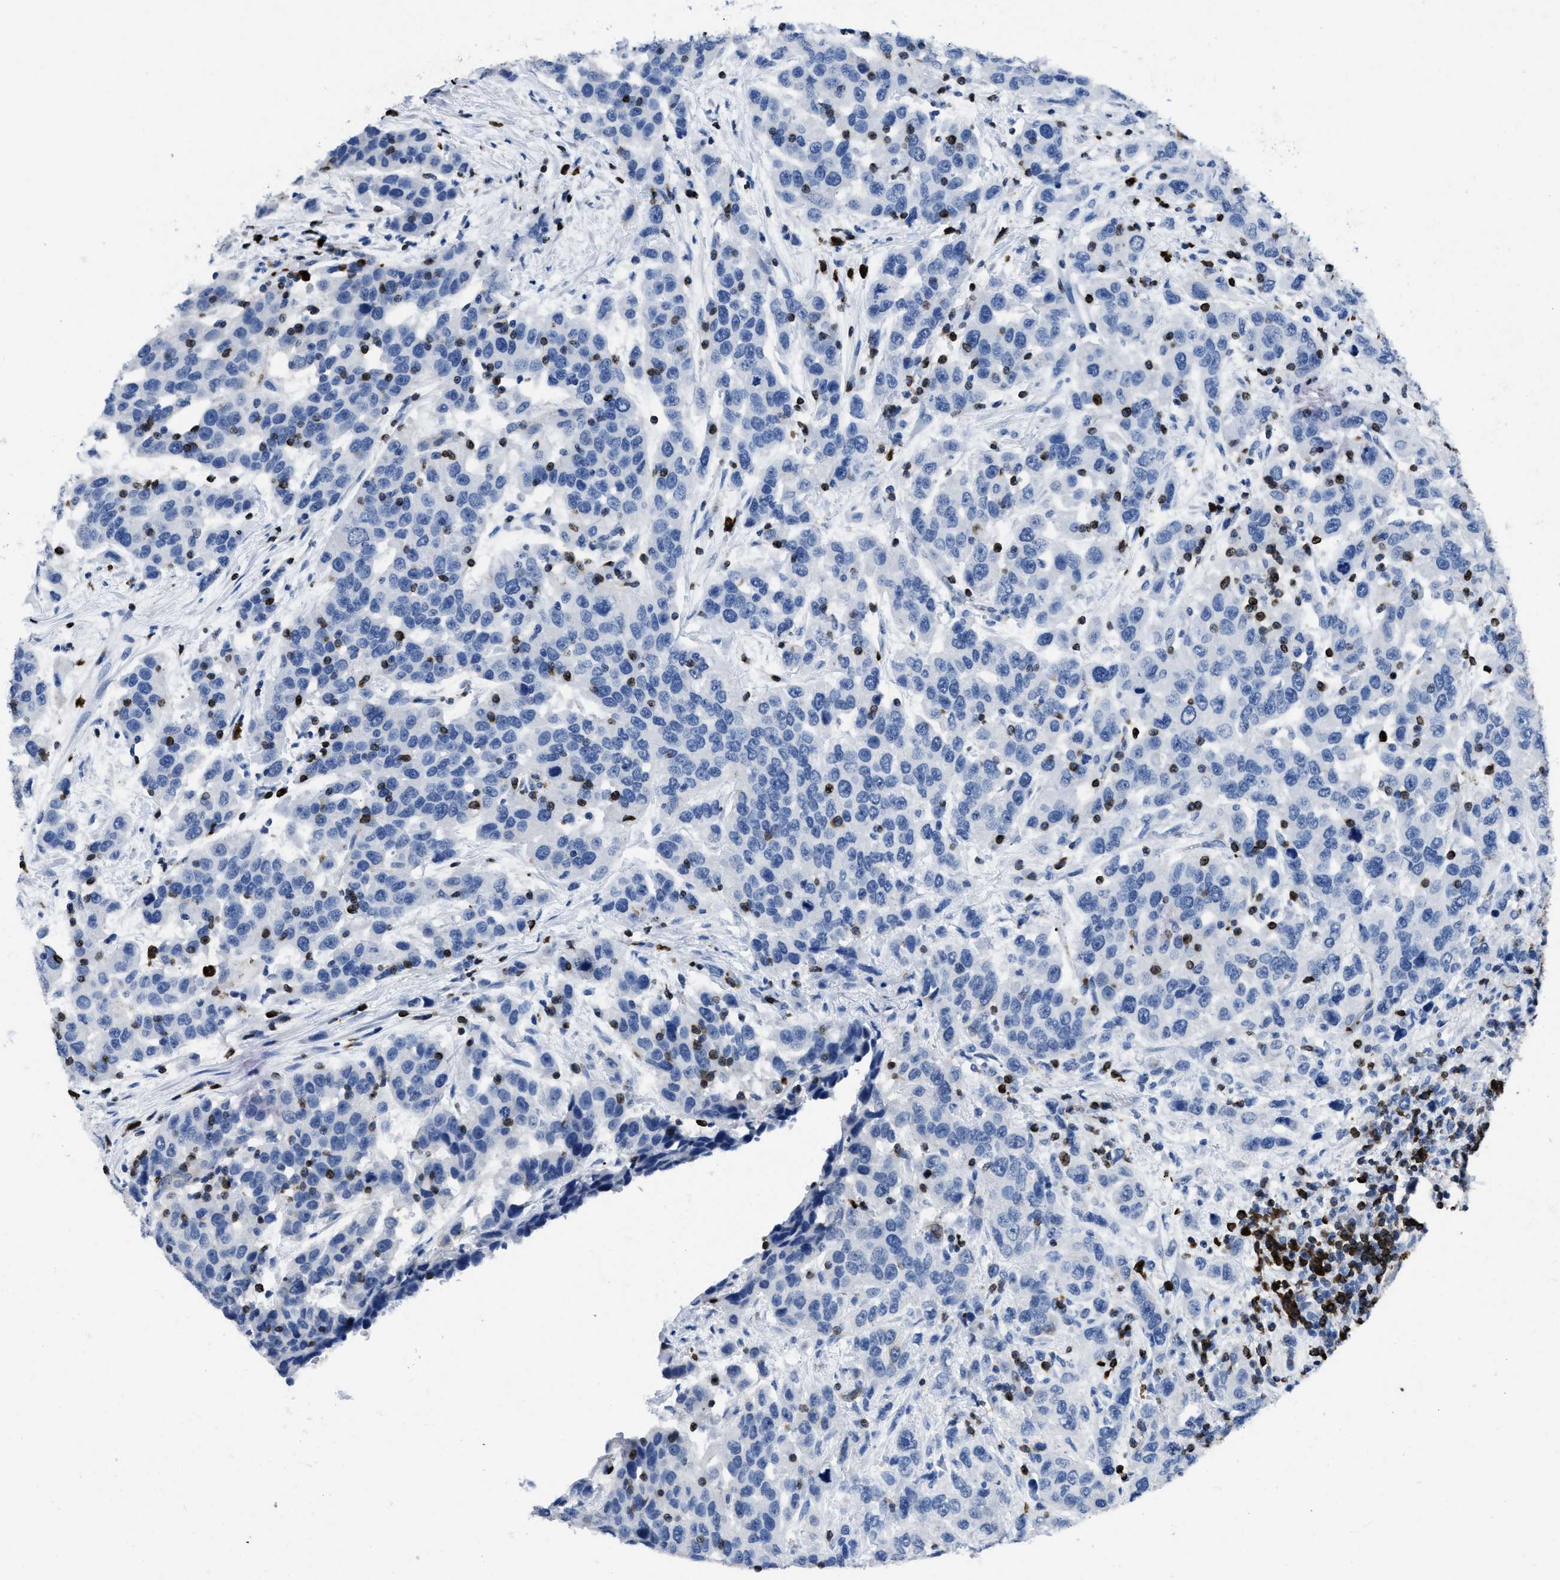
{"staining": {"intensity": "negative", "quantity": "none", "location": "none"}, "tissue": "urothelial cancer", "cell_type": "Tumor cells", "image_type": "cancer", "snomed": [{"axis": "morphology", "description": "Urothelial carcinoma, High grade"}, {"axis": "topography", "description": "Urinary bladder"}], "caption": "Tumor cells are negative for brown protein staining in urothelial cancer.", "gene": "ITGA3", "patient": {"sex": "female", "age": 80}}